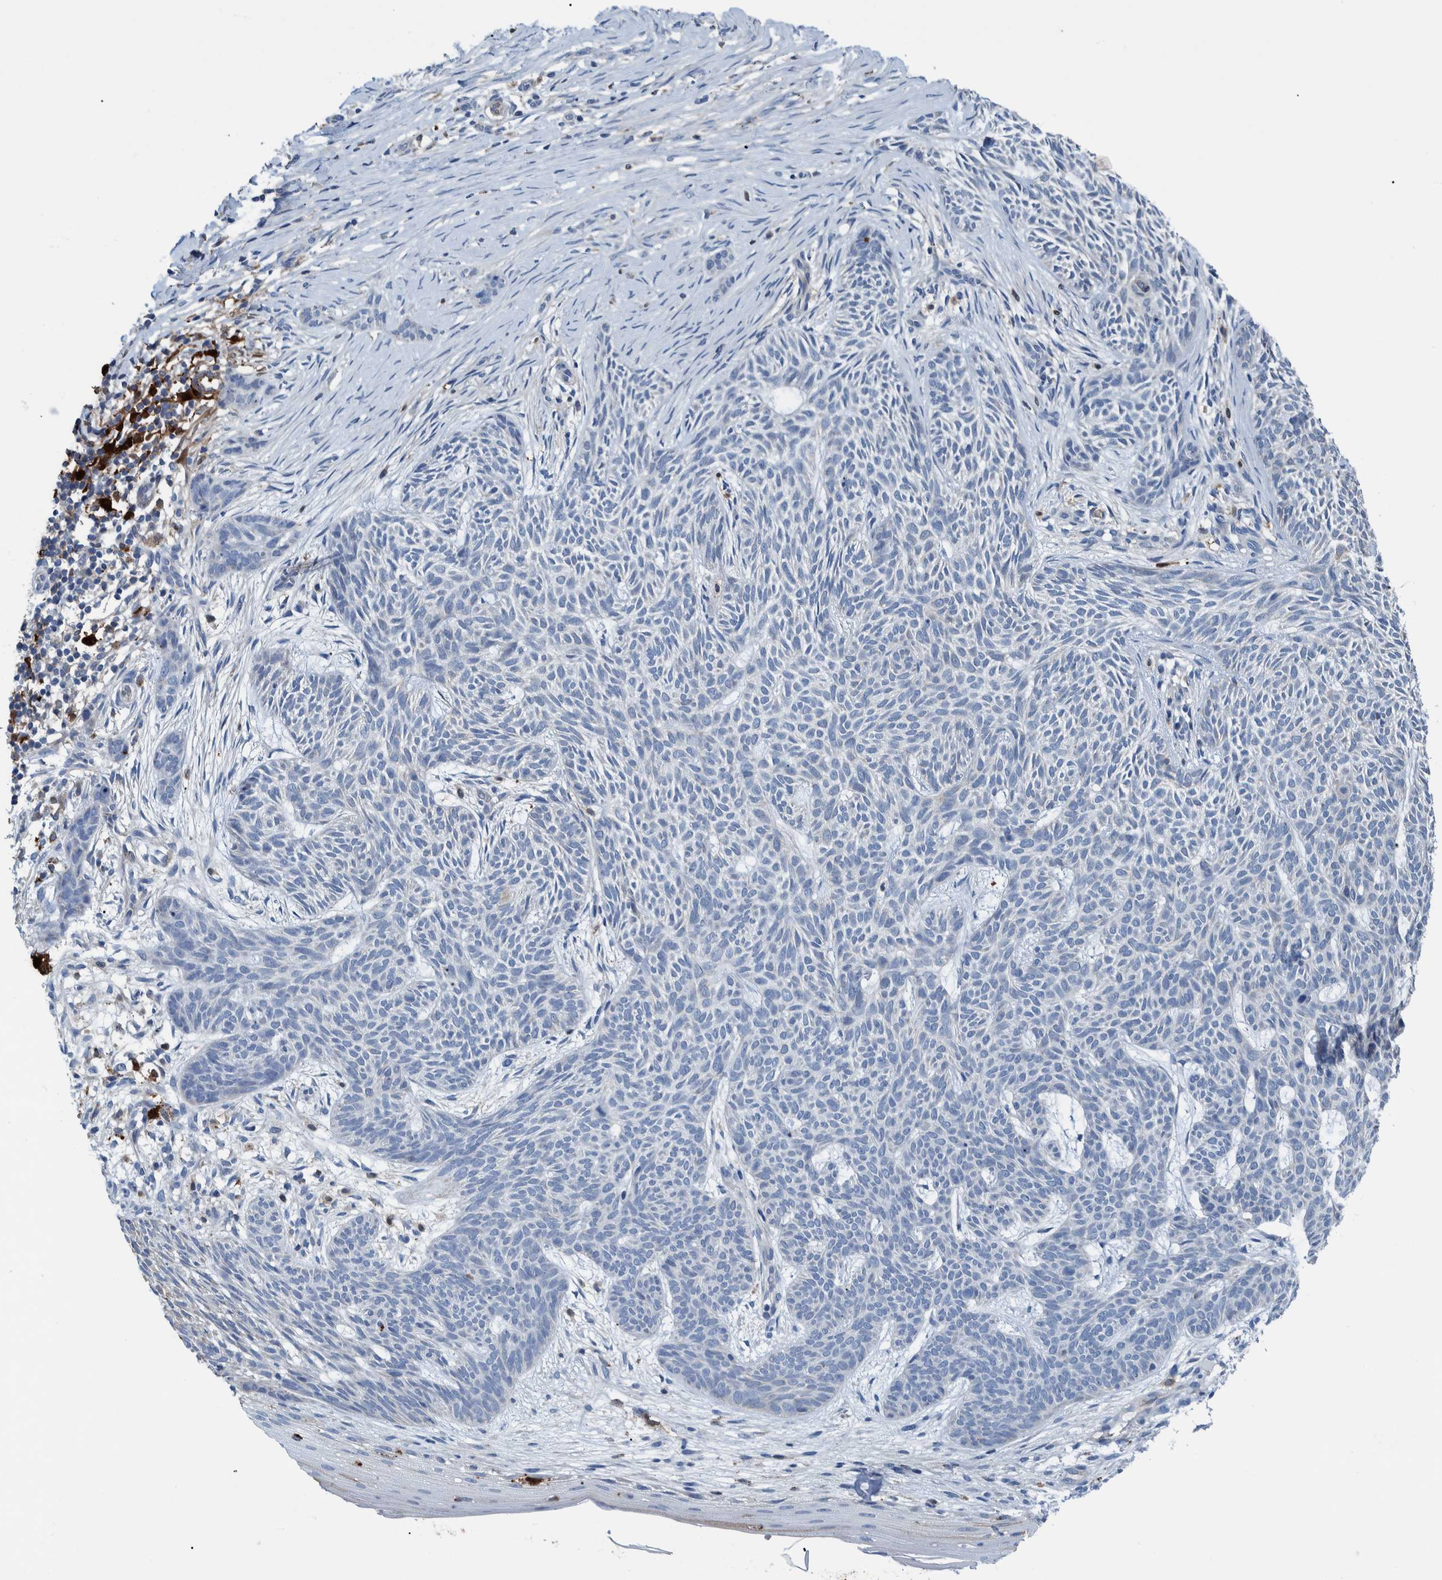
{"staining": {"intensity": "negative", "quantity": "none", "location": "none"}, "tissue": "skin cancer", "cell_type": "Tumor cells", "image_type": "cancer", "snomed": [{"axis": "morphology", "description": "Basal cell carcinoma"}, {"axis": "topography", "description": "Skin"}], "caption": "Tumor cells are negative for protein expression in human basal cell carcinoma (skin).", "gene": "IDO1", "patient": {"sex": "female", "age": 59}}